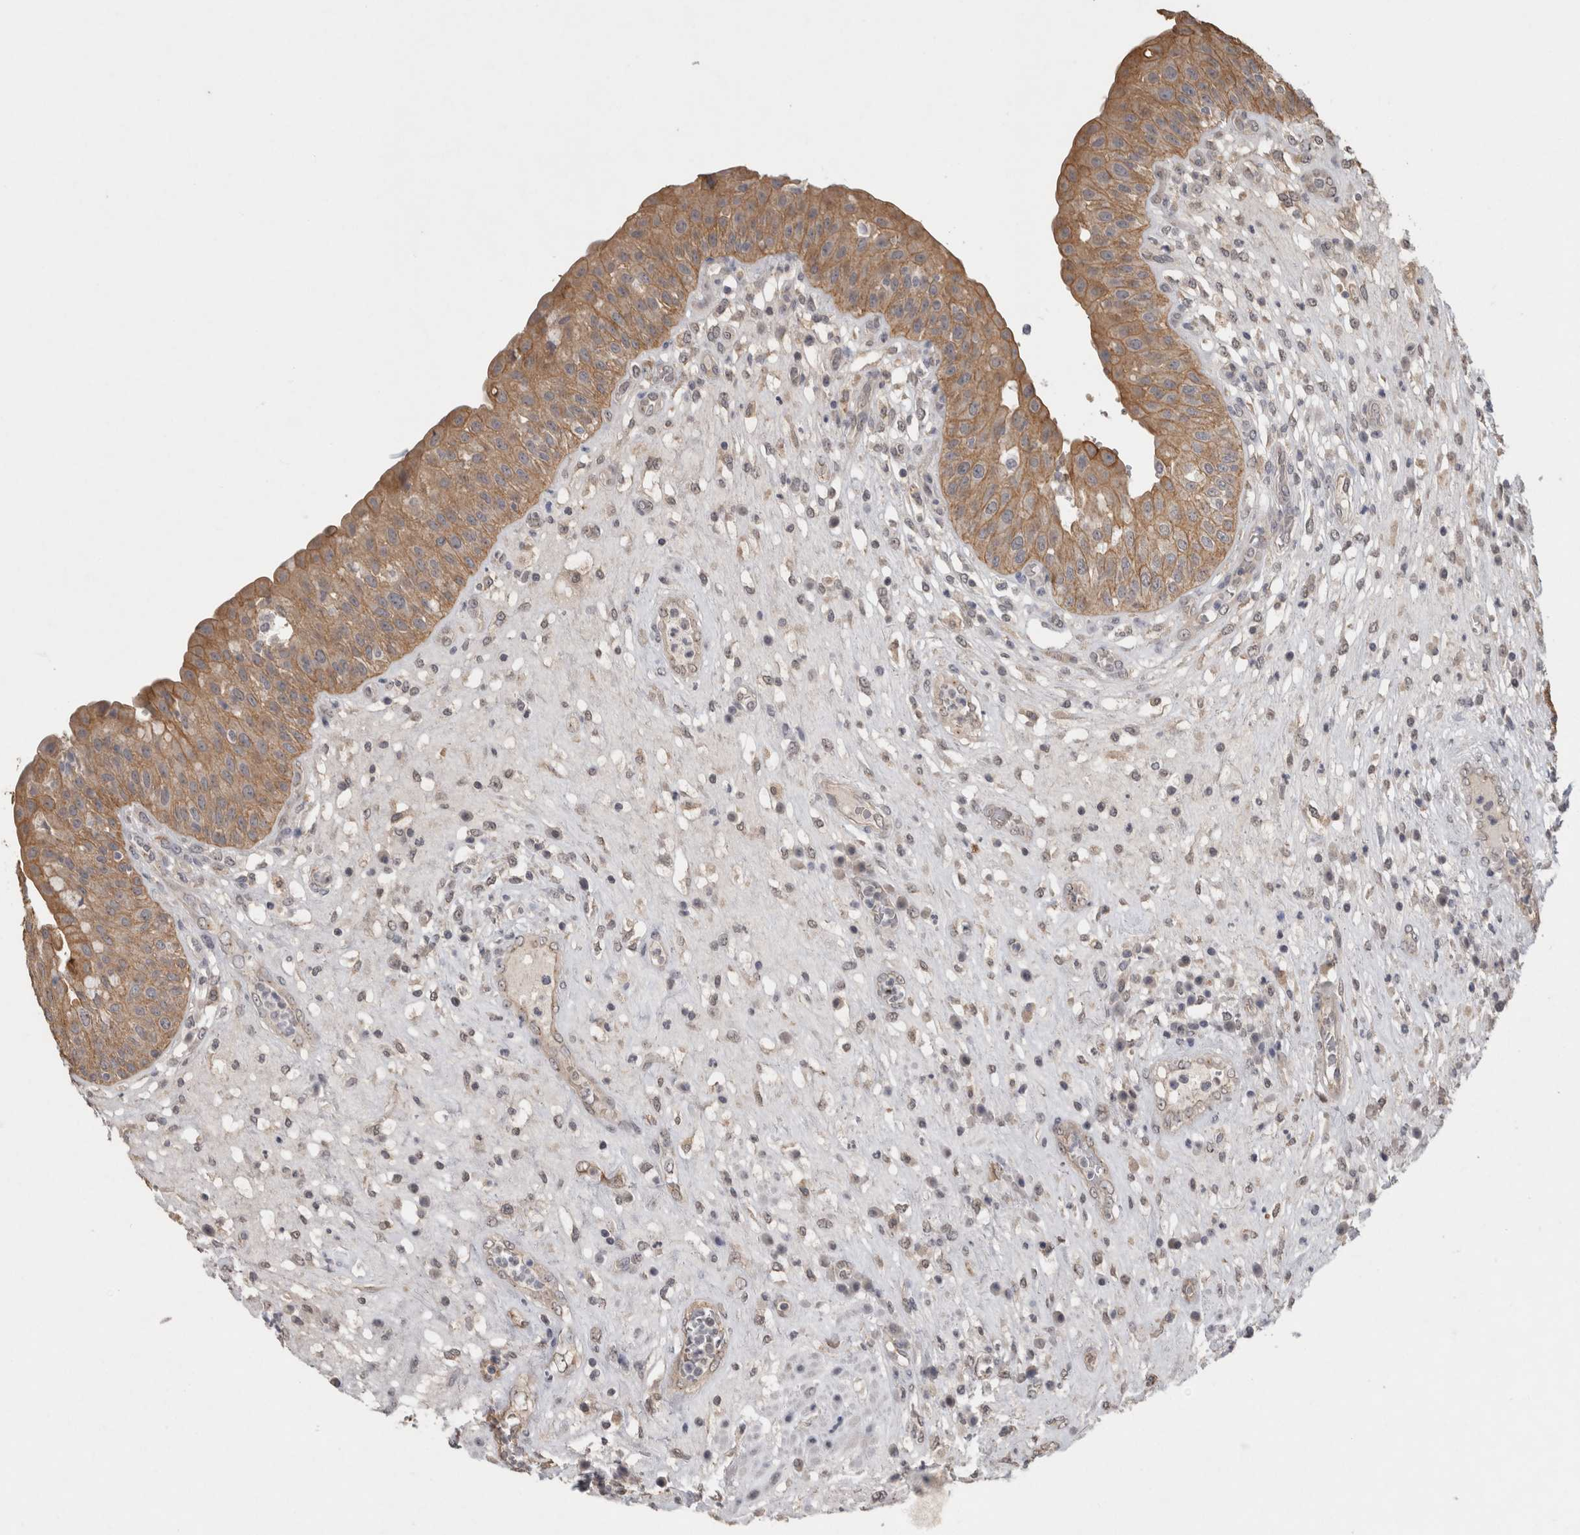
{"staining": {"intensity": "moderate", "quantity": ">75%", "location": "cytoplasmic/membranous"}, "tissue": "urinary bladder", "cell_type": "Urothelial cells", "image_type": "normal", "snomed": [{"axis": "morphology", "description": "Normal tissue, NOS"}, {"axis": "topography", "description": "Urinary bladder"}], "caption": "The image reveals staining of benign urinary bladder, revealing moderate cytoplasmic/membranous protein positivity (brown color) within urothelial cells. The protein of interest is shown in brown color, while the nuclei are stained blue.", "gene": "RHPN1", "patient": {"sex": "female", "age": 62}}